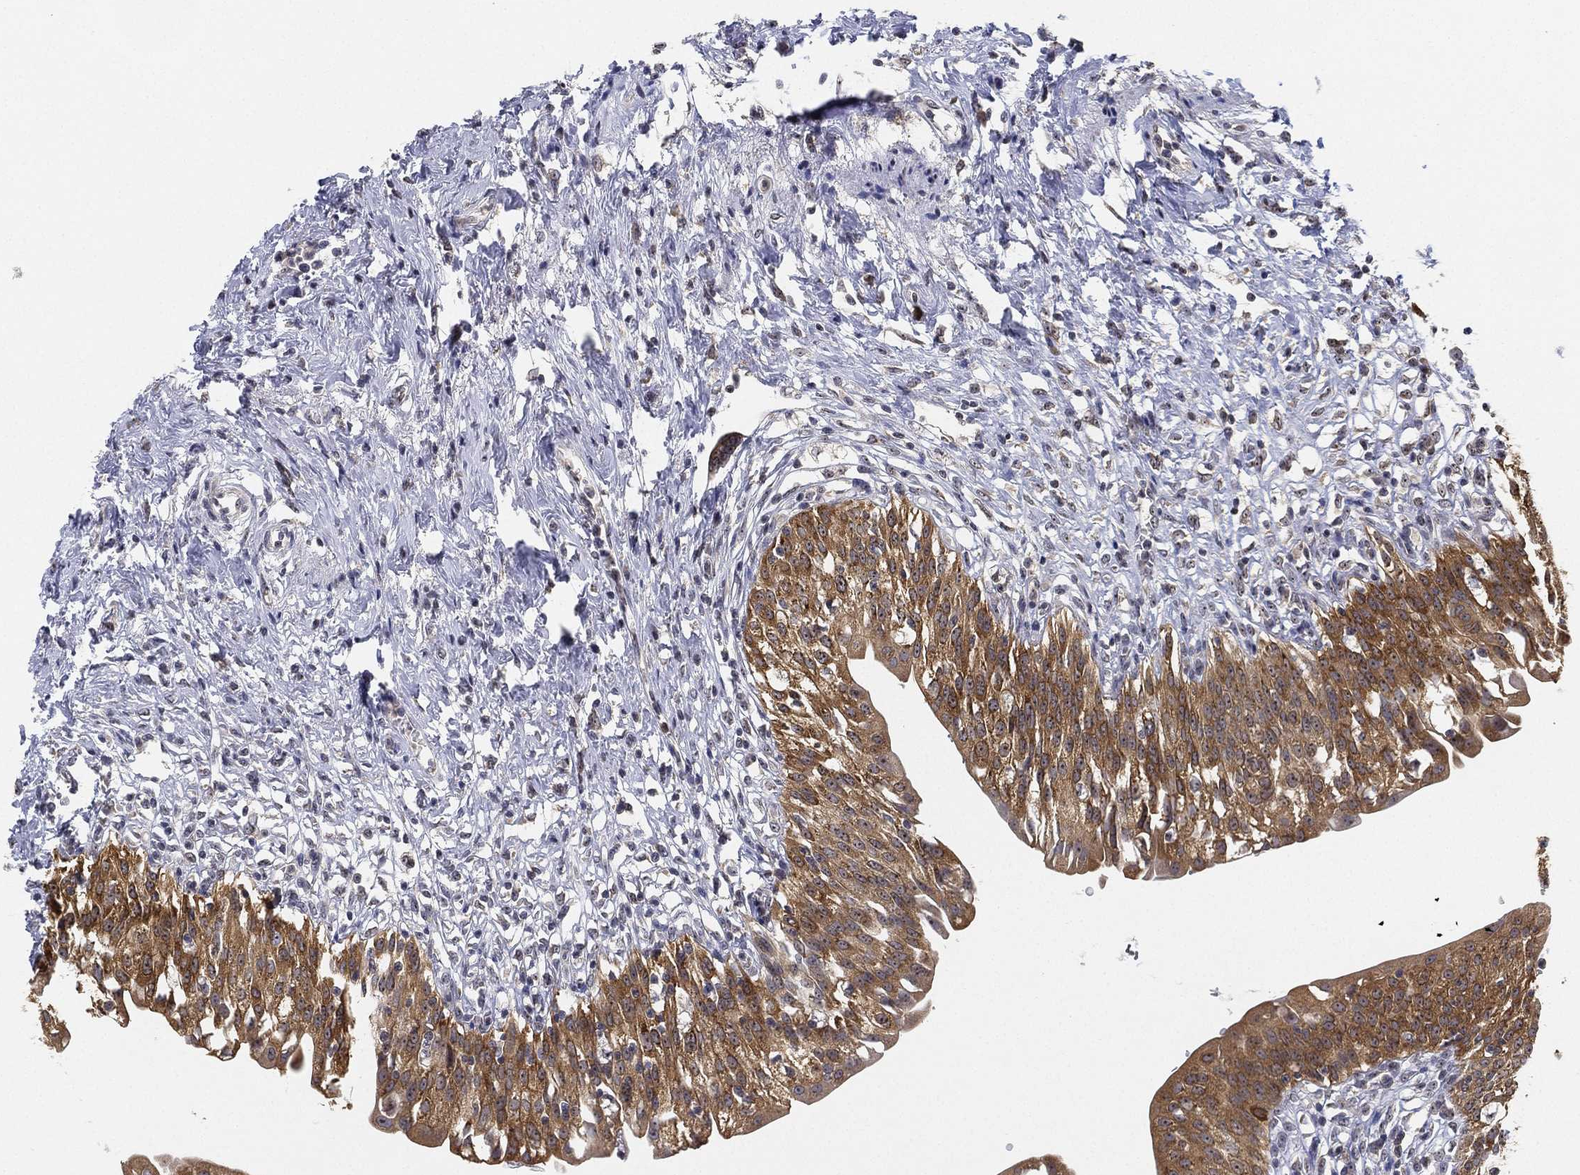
{"staining": {"intensity": "strong", "quantity": ">75%", "location": "cytoplasmic/membranous"}, "tissue": "urinary bladder", "cell_type": "Urothelial cells", "image_type": "normal", "snomed": [{"axis": "morphology", "description": "Normal tissue, NOS"}, {"axis": "topography", "description": "Urinary bladder"}], "caption": "Immunohistochemistry (IHC) (DAB) staining of normal human urinary bladder displays strong cytoplasmic/membranous protein positivity in about >75% of urothelial cells. (DAB IHC, brown staining for protein, blue staining for nuclei).", "gene": "PPP1R16B", "patient": {"sex": "male", "age": 76}}